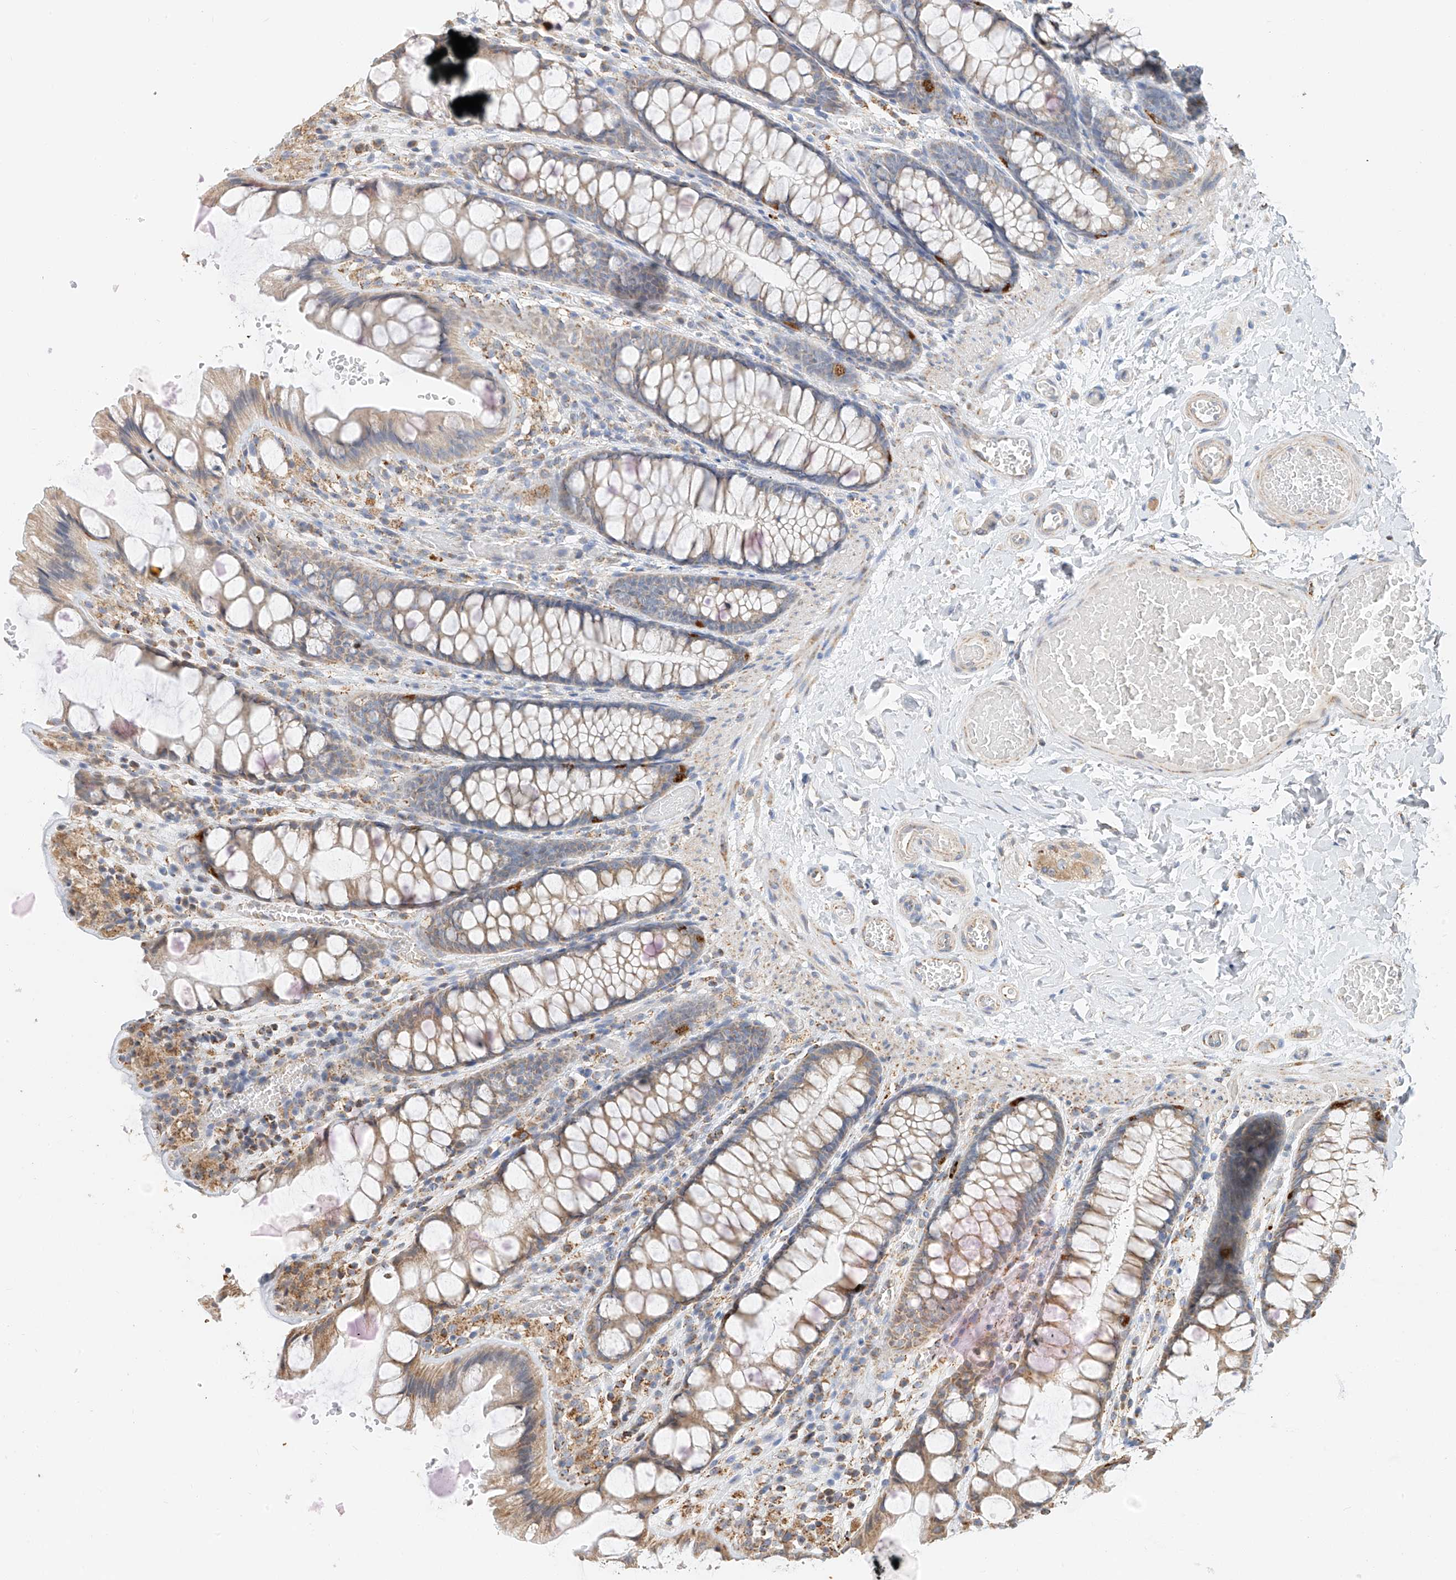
{"staining": {"intensity": "moderate", "quantity": "25%-75%", "location": "cytoplasmic/membranous"}, "tissue": "colon", "cell_type": "Endothelial cells", "image_type": "normal", "snomed": [{"axis": "morphology", "description": "Normal tissue, NOS"}, {"axis": "topography", "description": "Colon"}], "caption": "A high-resolution photomicrograph shows immunohistochemistry (IHC) staining of unremarkable colon, which reveals moderate cytoplasmic/membranous staining in approximately 25%-75% of endothelial cells.", "gene": "YIPF7", "patient": {"sex": "male", "age": 47}}